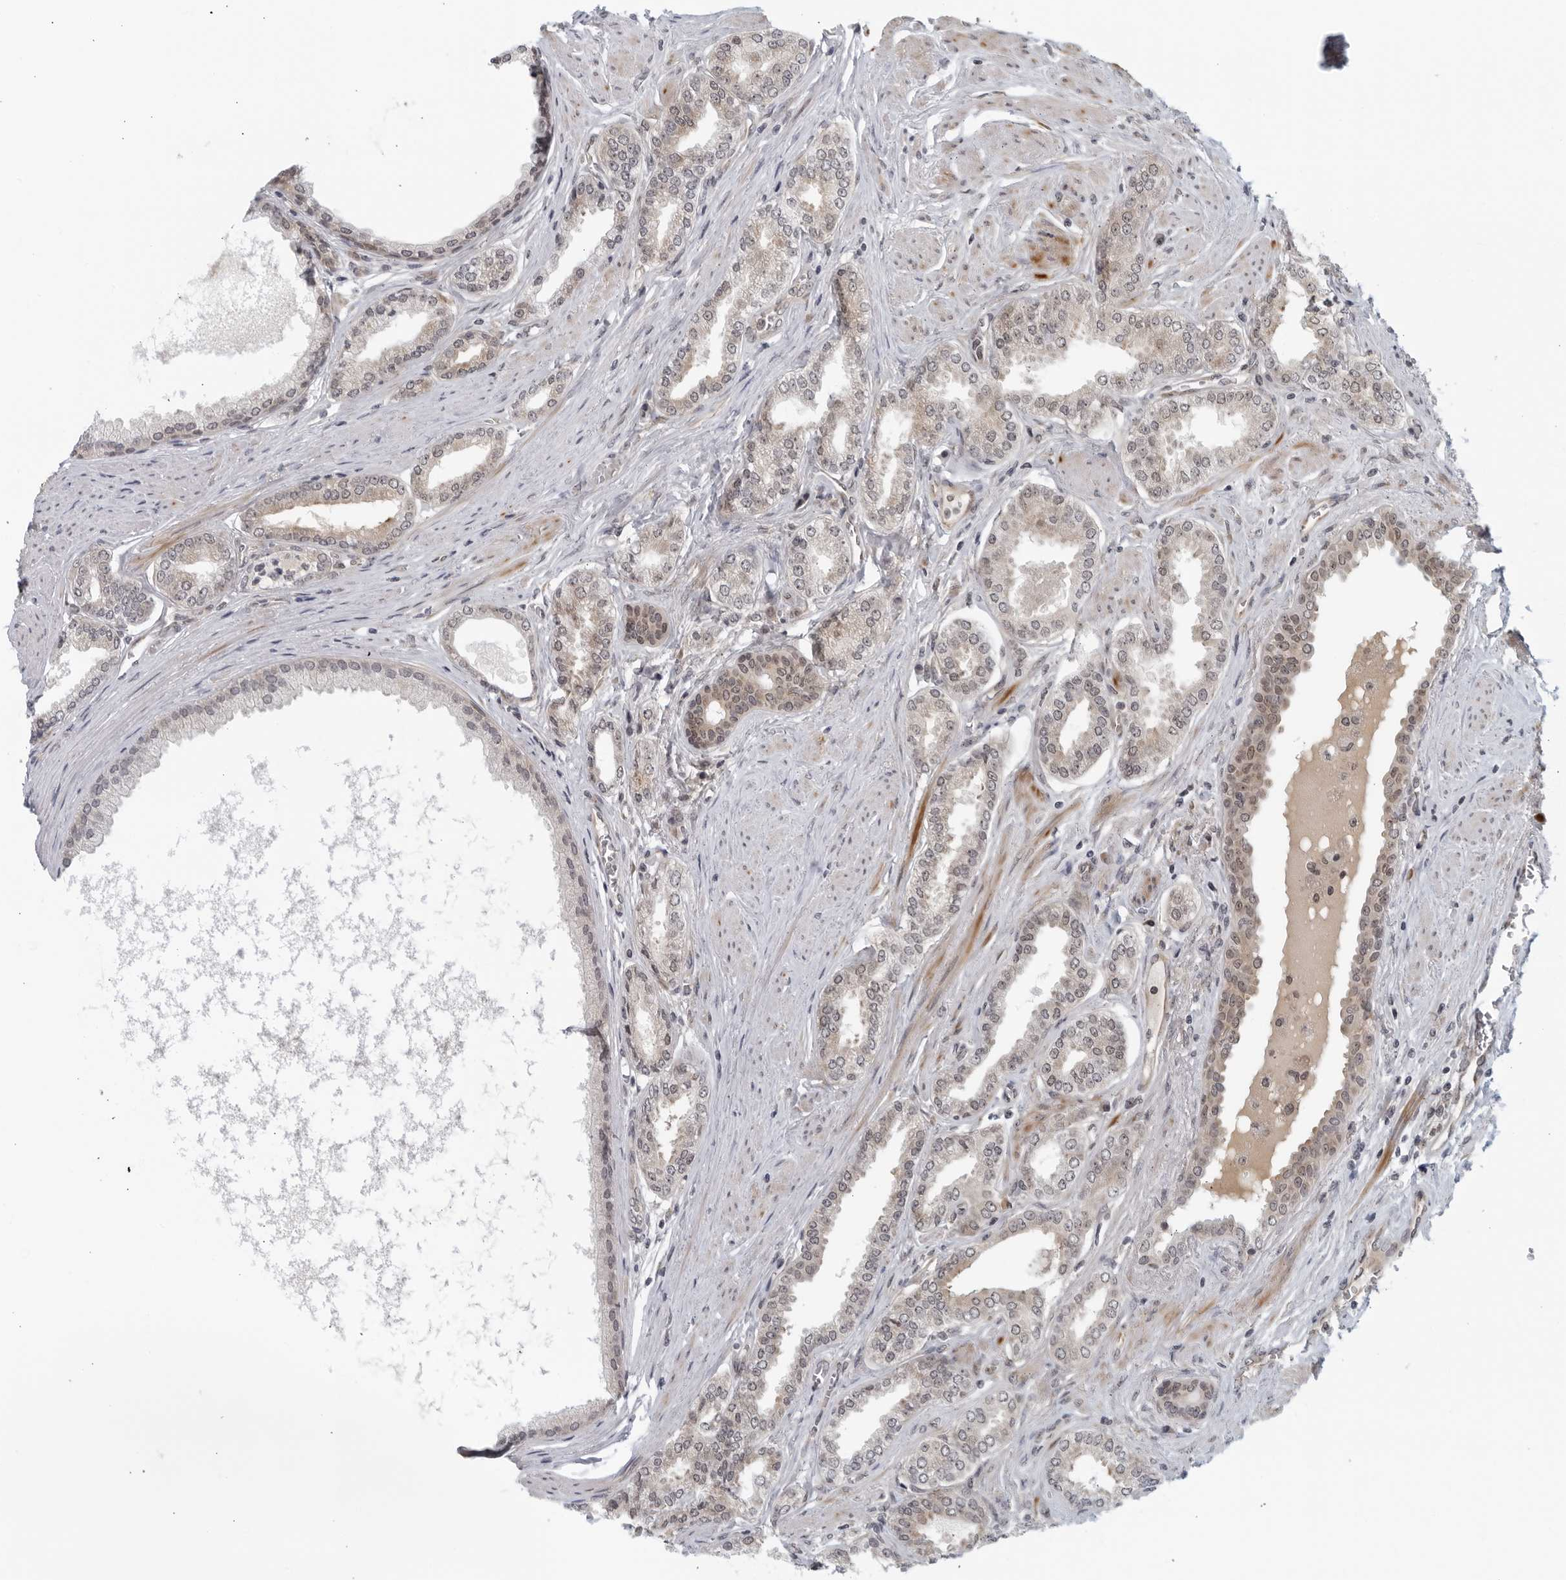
{"staining": {"intensity": "weak", "quantity": "<25%", "location": "nuclear"}, "tissue": "prostate cancer", "cell_type": "Tumor cells", "image_type": "cancer", "snomed": [{"axis": "morphology", "description": "Adenocarcinoma, Low grade"}, {"axis": "topography", "description": "Prostate"}], "caption": "Prostate cancer (low-grade adenocarcinoma) stained for a protein using immunohistochemistry exhibits no positivity tumor cells.", "gene": "RC3H1", "patient": {"sex": "male", "age": 63}}